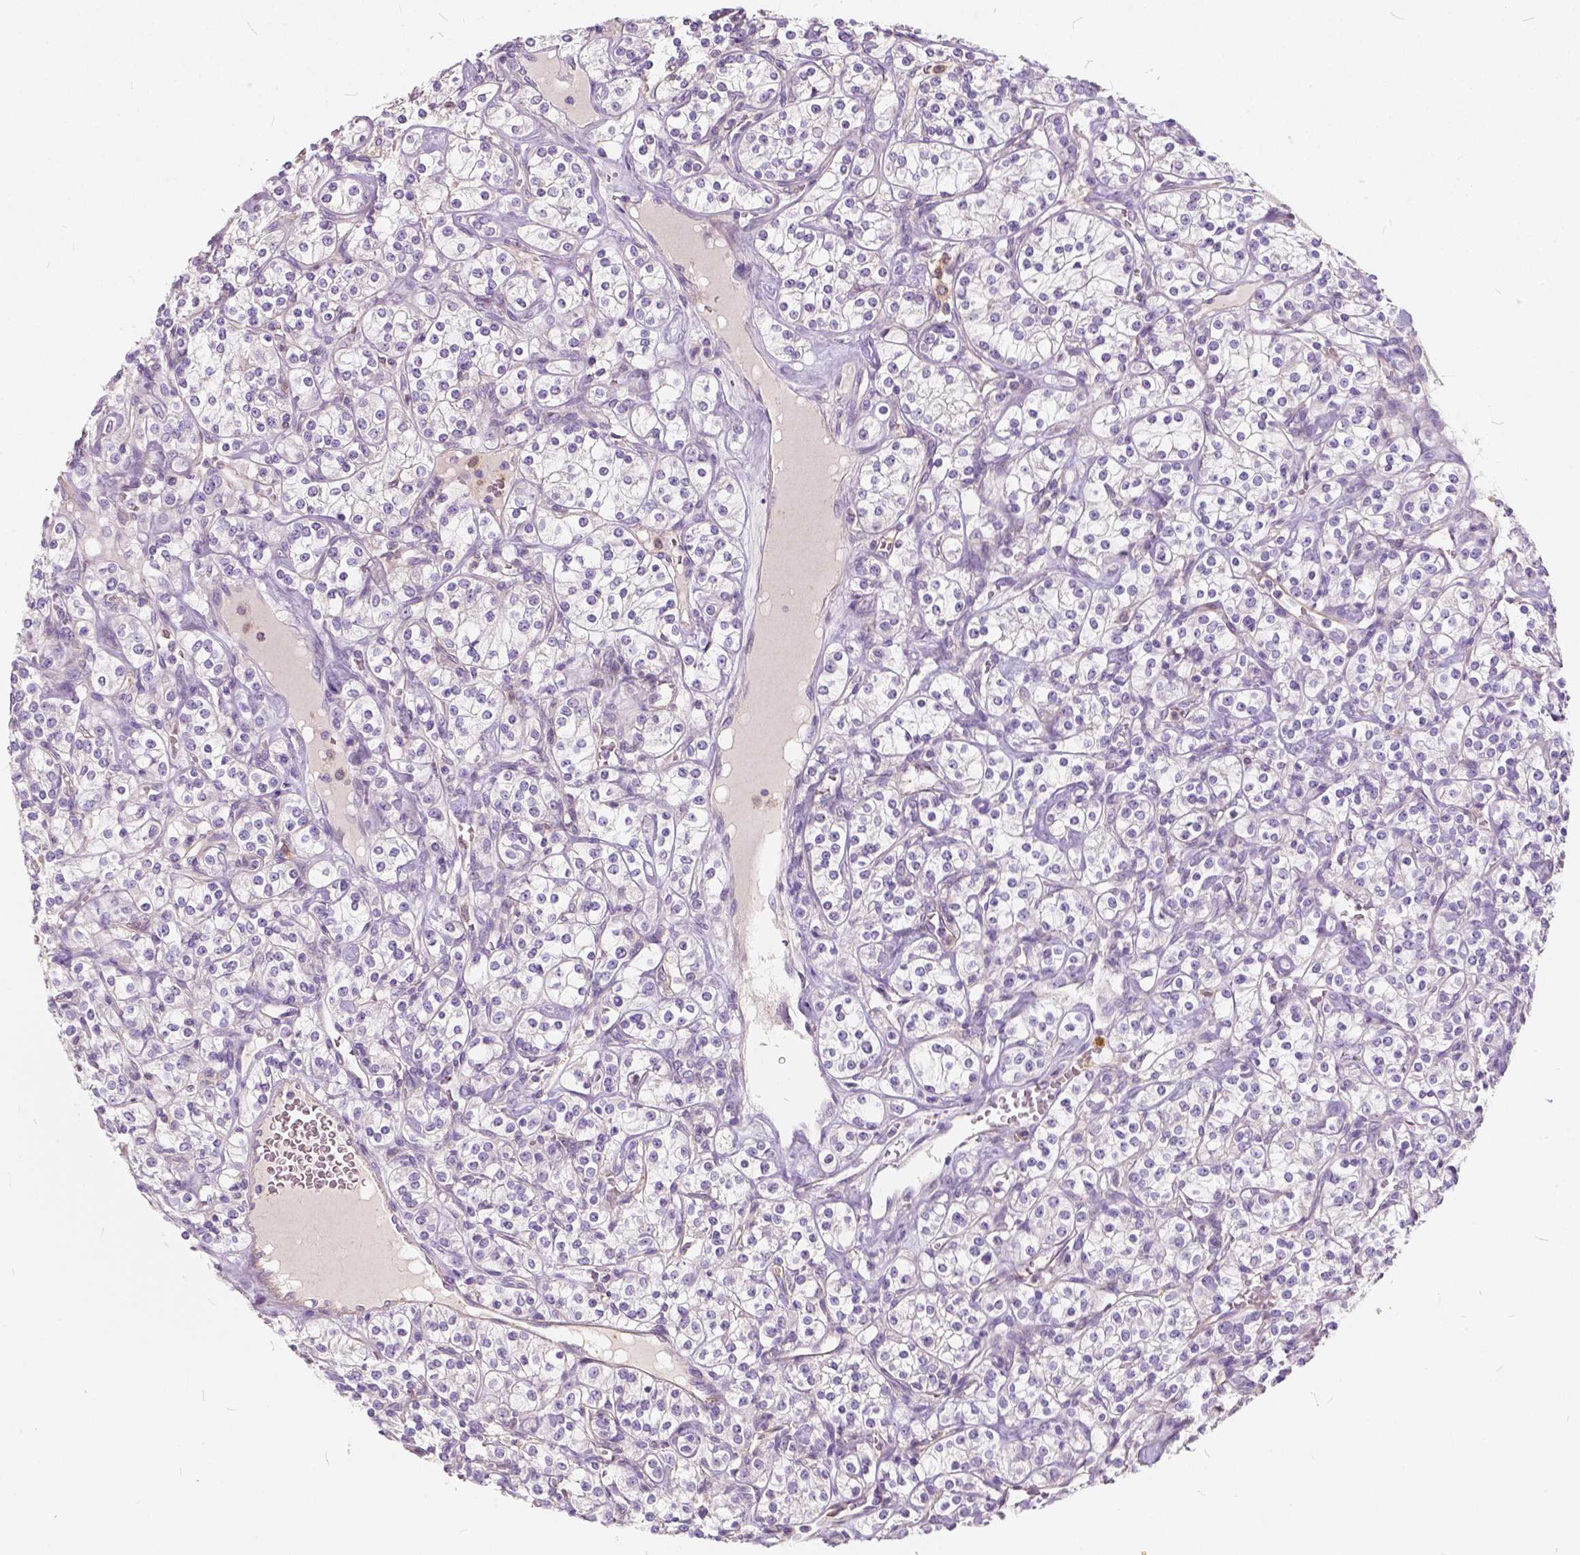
{"staining": {"intensity": "negative", "quantity": "none", "location": "none"}, "tissue": "renal cancer", "cell_type": "Tumor cells", "image_type": "cancer", "snomed": [{"axis": "morphology", "description": "Adenocarcinoma, NOS"}, {"axis": "topography", "description": "Kidney"}], "caption": "Tumor cells are negative for brown protein staining in renal cancer (adenocarcinoma). The staining is performed using DAB brown chromogen with nuclei counter-stained in using hematoxylin.", "gene": "KIAA0513", "patient": {"sex": "male", "age": 77}}